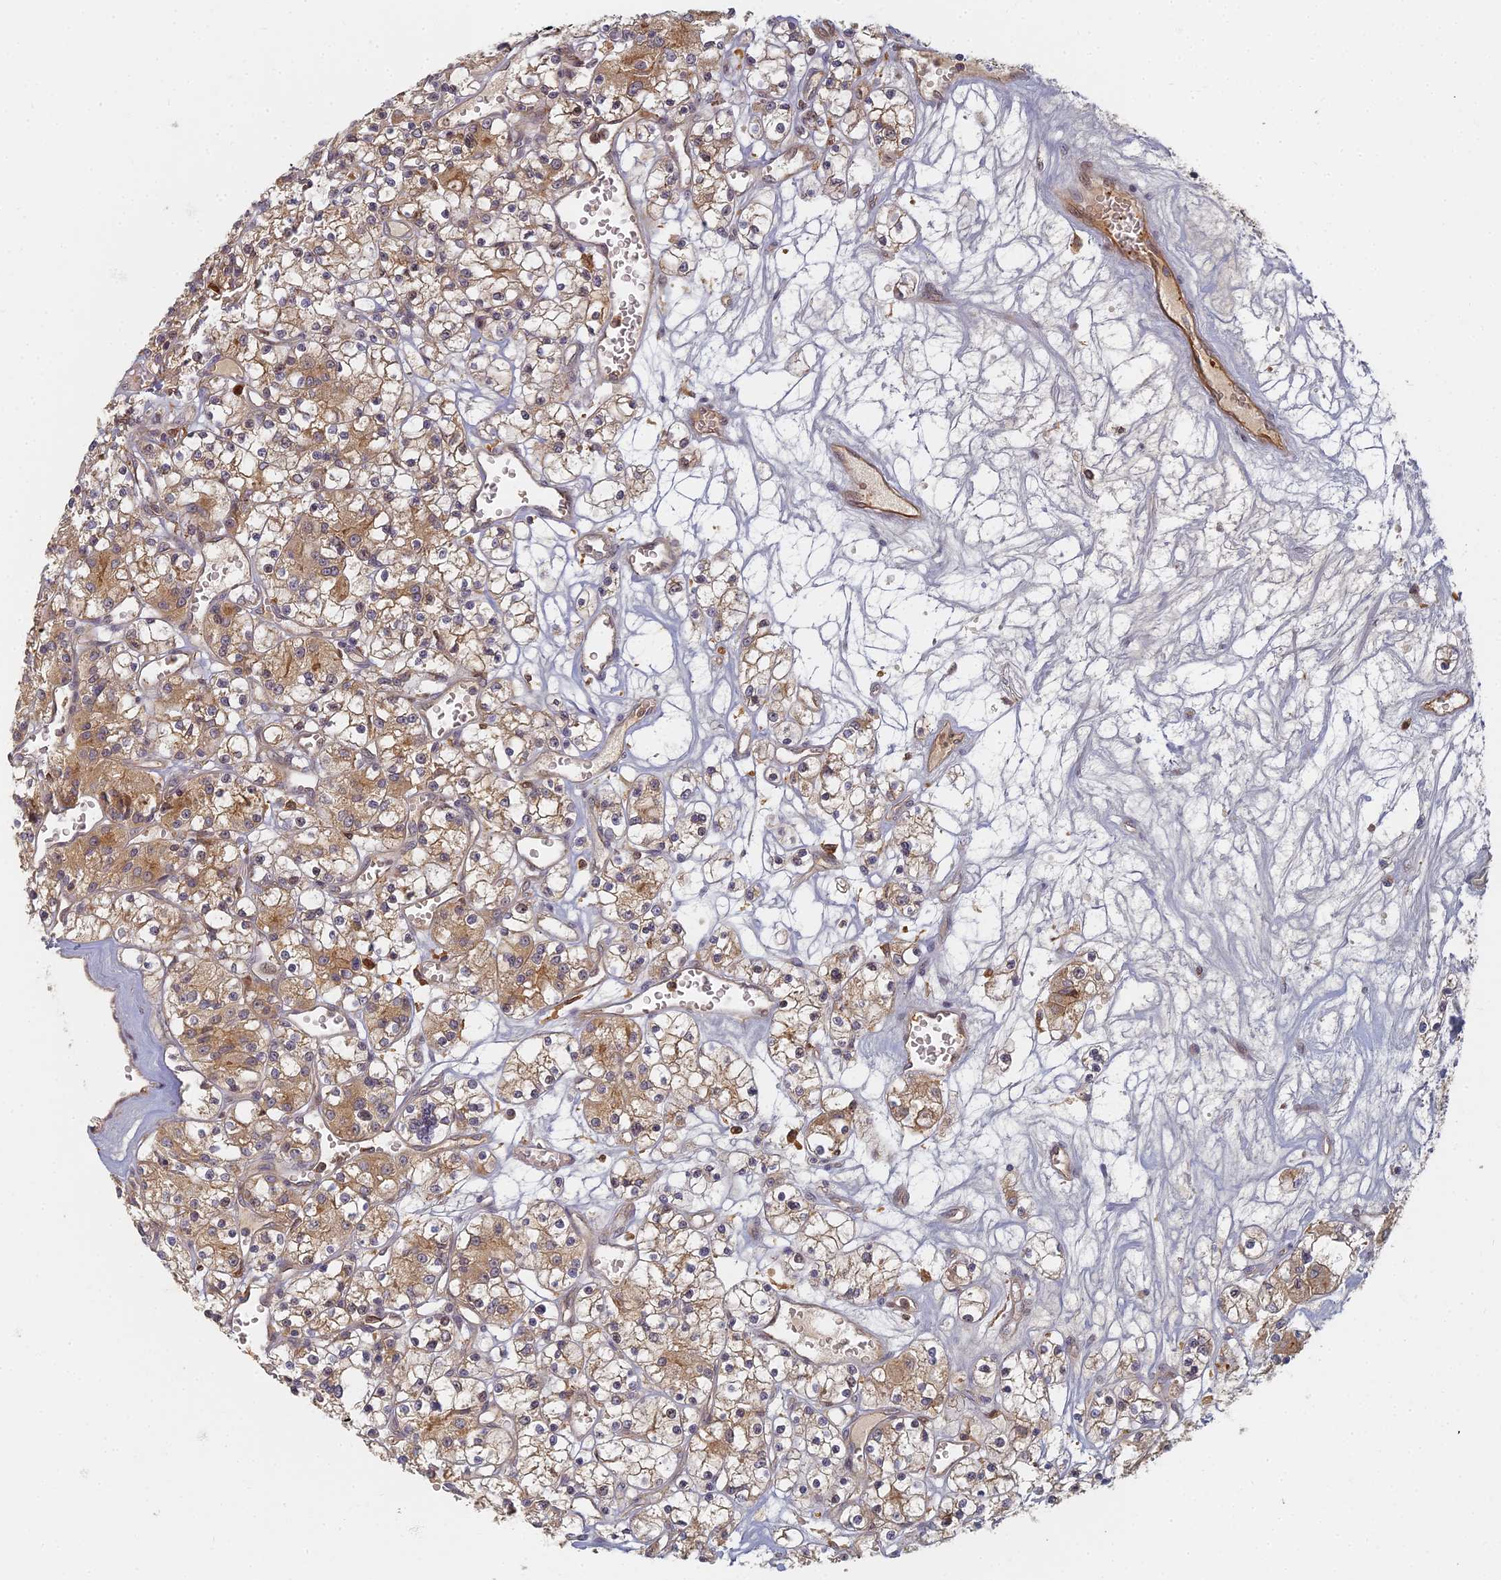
{"staining": {"intensity": "moderate", "quantity": "25%-75%", "location": "cytoplasmic/membranous"}, "tissue": "renal cancer", "cell_type": "Tumor cells", "image_type": "cancer", "snomed": [{"axis": "morphology", "description": "Adenocarcinoma, NOS"}, {"axis": "topography", "description": "Kidney"}], "caption": "An image of human renal adenocarcinoma stained for a protein displays moderate cytoplasmic/membranous brown staining in tumor cells. Immunohistochemistry (ihc) stains the protein of interest in brown and the nuclei are stained blue.", "gene": "INO80D", "patient": {"sex": "female", "age": 59}}